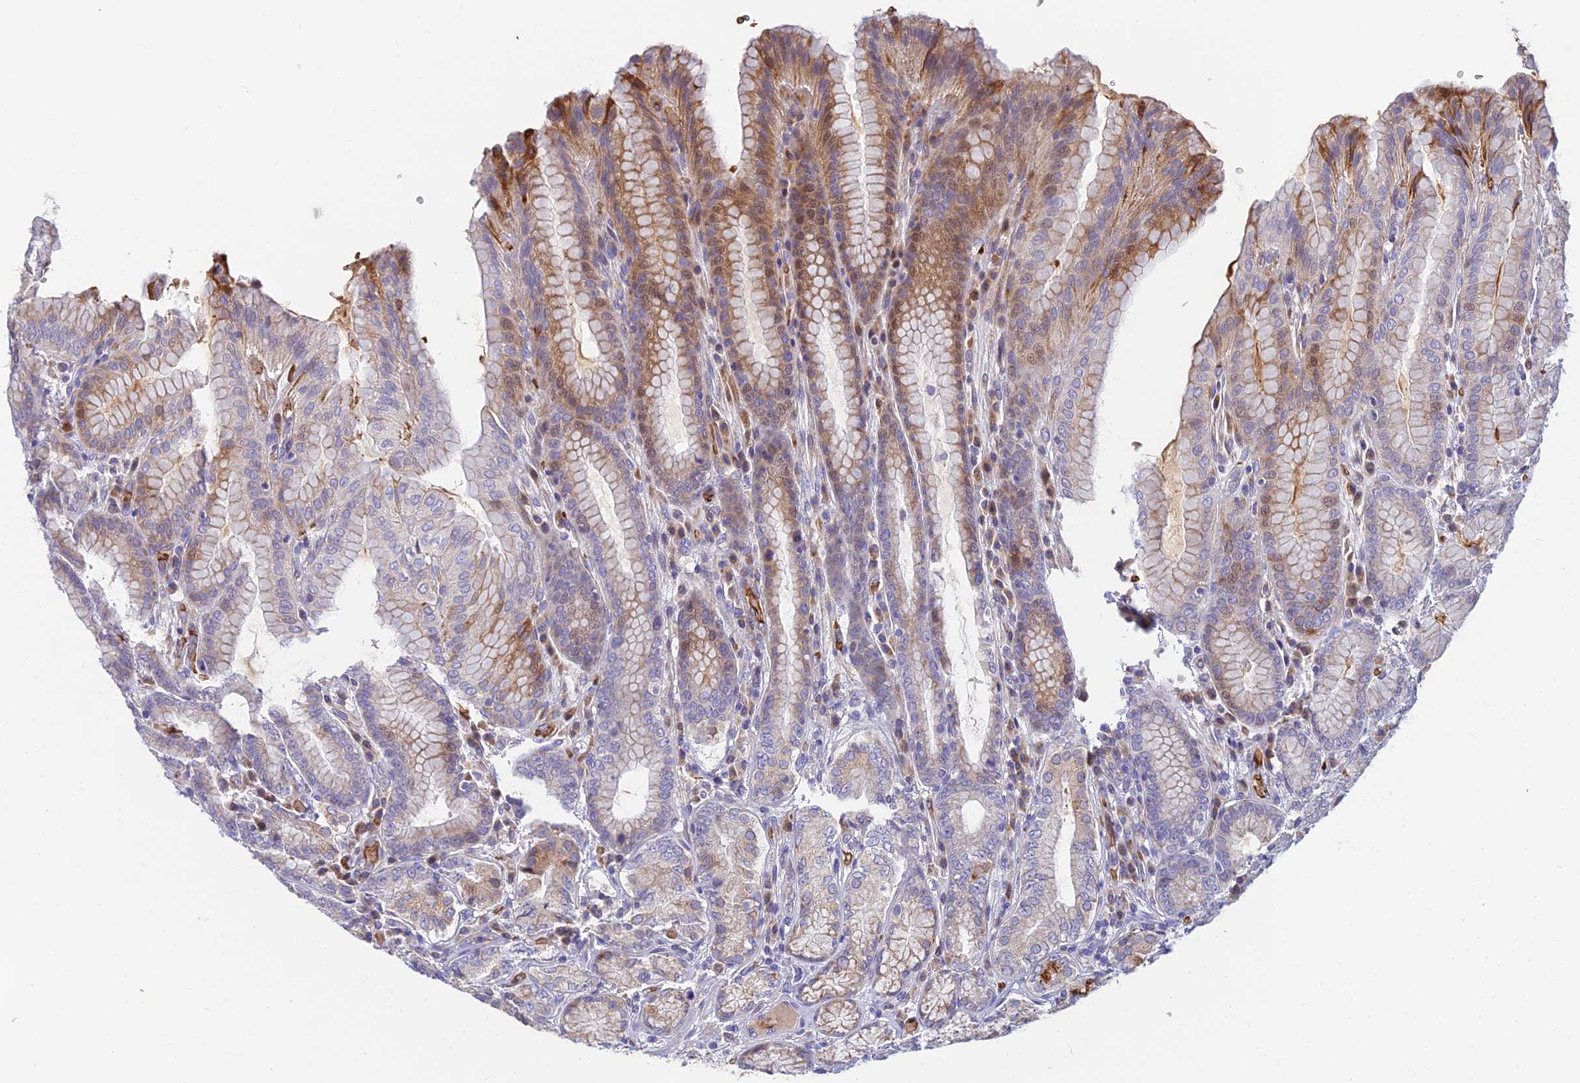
{"staining": {"intensity": "strong", "quantity": "<25%", "location": "cytoplasmic/membranous,nuclear"}, "tissue": "stomach", "cell_type": "Glandular cells", "image_type": "normal", "snomed": [{"axis": "morphology", "description": "Normal tissue, NOS"}, {"axis": "topography", "description": "Stomach, upper"}, {"axis": "topography", "description": "Stomach, lower"}], "caption": "An image showing strong cytoplasmic/membranous,nuclear positivity in about <25% of glandular cells in benign stomach, as visualized by brown immunohistochemical staining.", "gene": "UFSP2", "patient": {"sex": "female", "age": 76}}